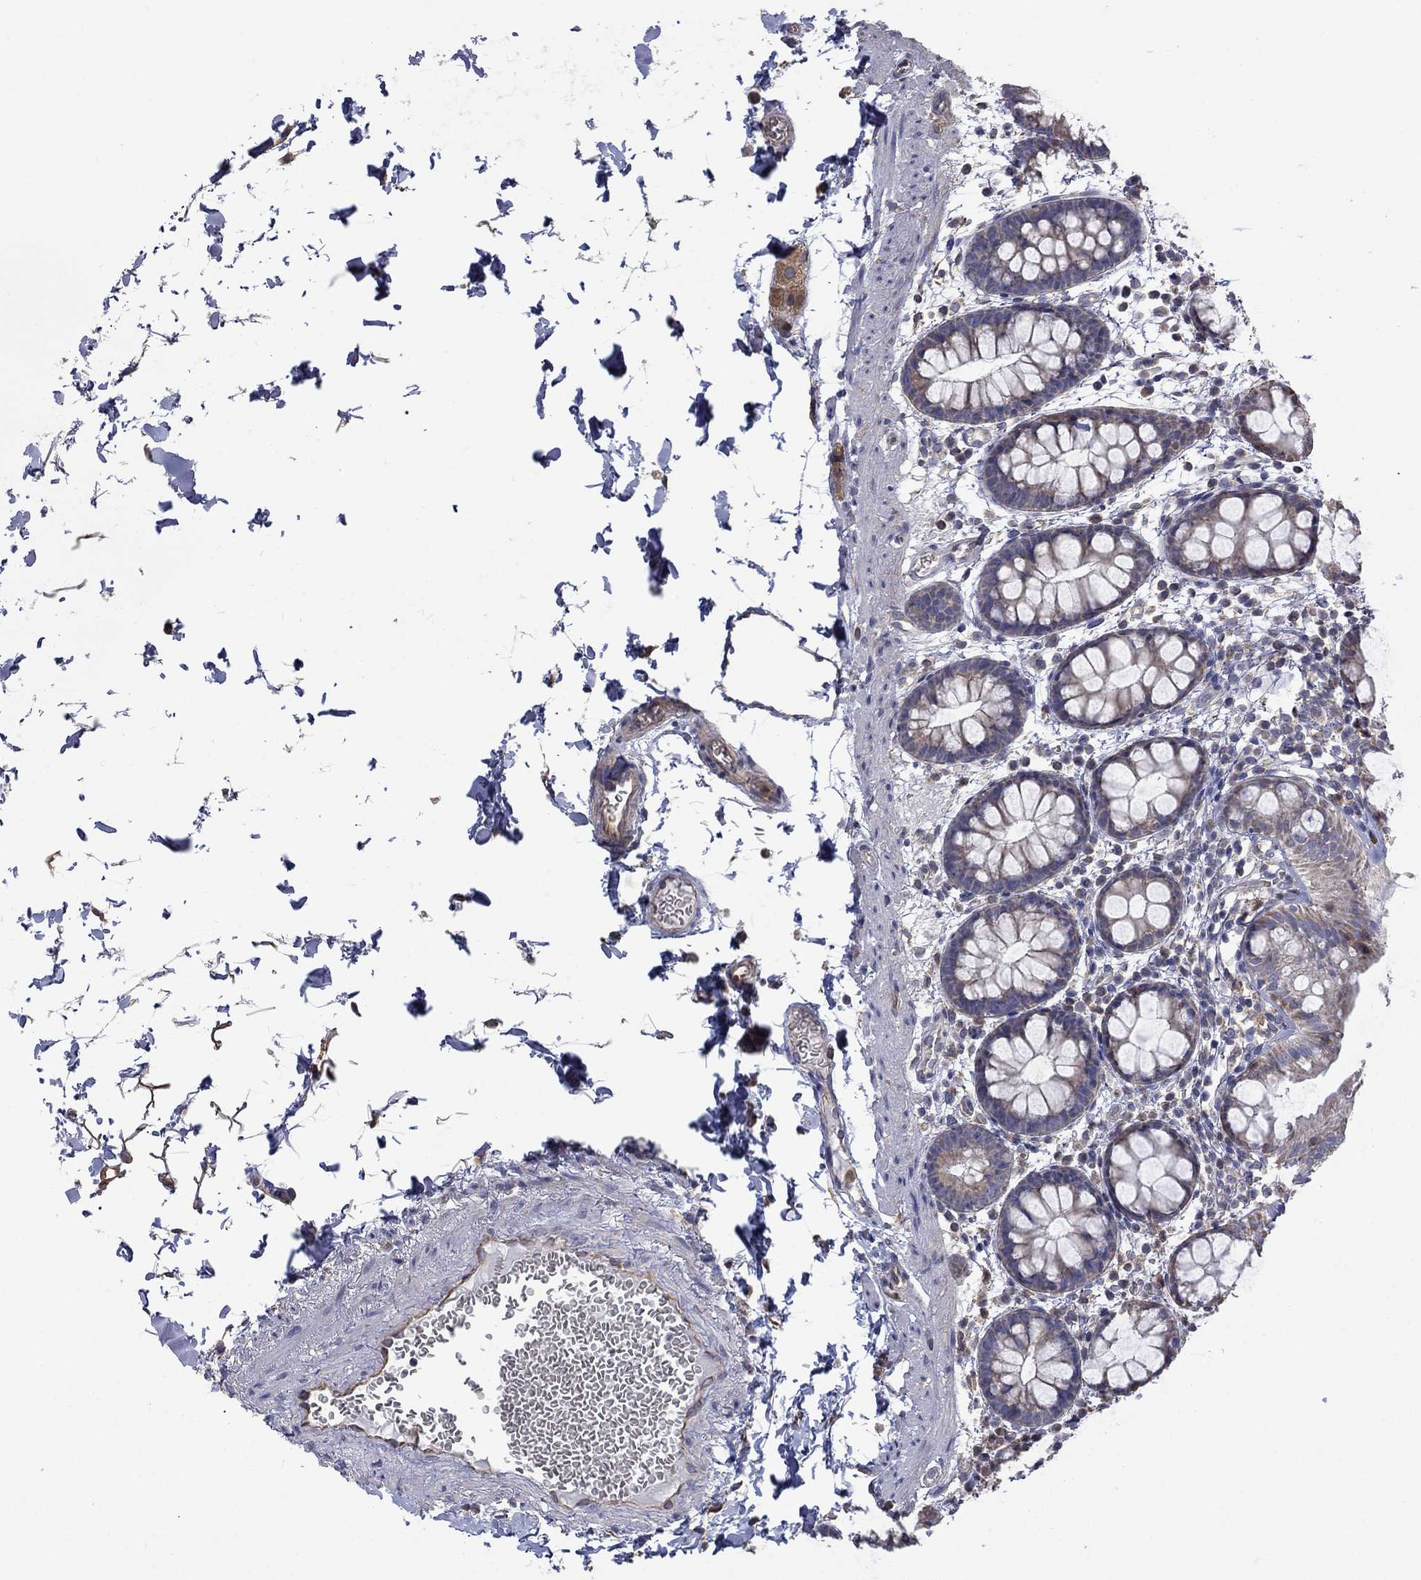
{"staining": {"intensity": "weak", "quantity": ">75%", "location": "cytoplasmic/membranous"}, "tissue": "rectum", "cell_type": "Glandular cells", "image_type": "normal", "snomed": [{"axis": "morphology", "description": "Normal tissue, NOS"}, {"axis": "topography", "description": "Rectum"}], "caption": "DAB immunohistochemical staining of benign human rectum reveals weak cytoplasmic/membranous protein expression in about >75% of glandular cells.", "gene": "CAMKK2", "patient": {"sex": "male", "age": 57}}